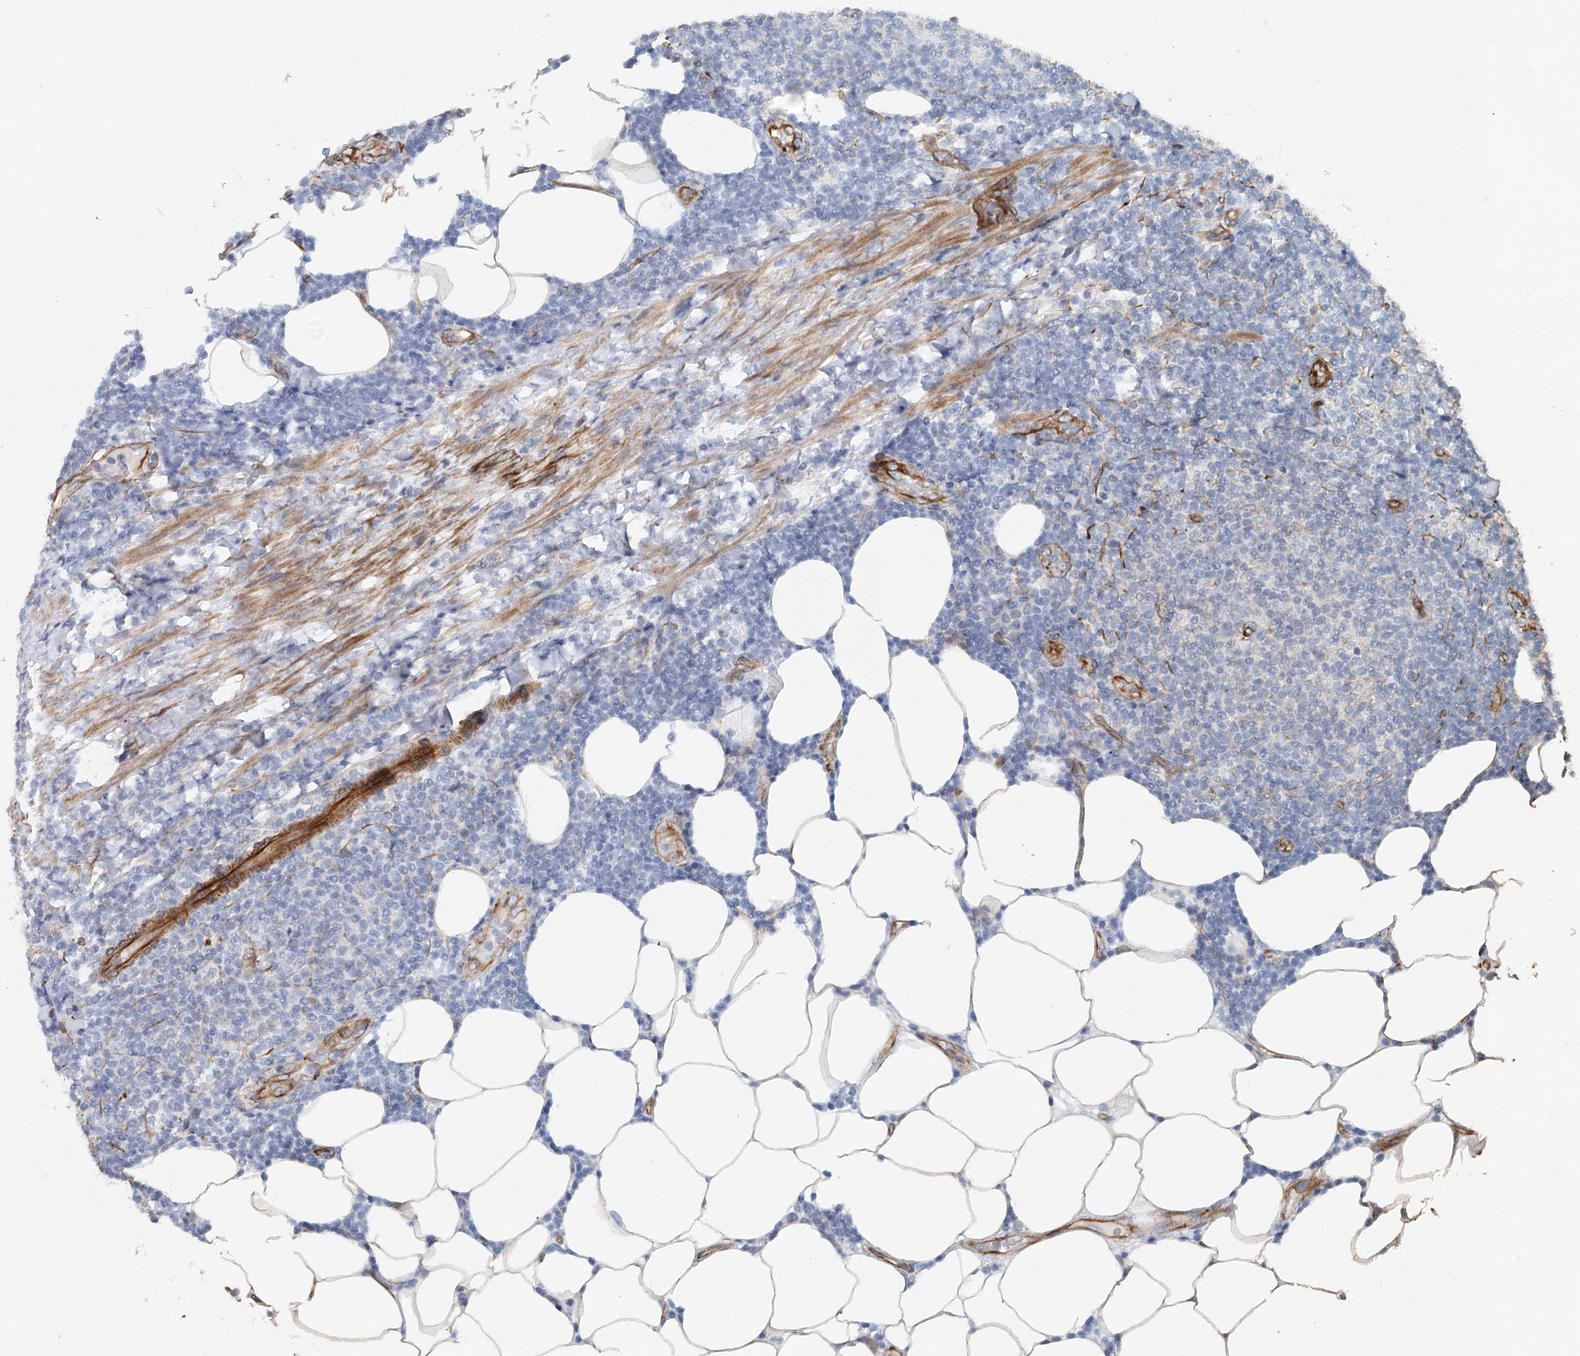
{"staining": {"intensity": "negative", "quantity": "none", "location": "none"}, "tissue": "lymphoma", "cell_type": "Tumor cells", "image_type": "cancer", "snomed": [{"axis": "morphology", "description": "Malignant lymphoma, non-Hodgkin's type, Low grade"}, {"axis": "topography", "description": "Lymph node"}], "caption": "This is a micrograph of immunohistochemistry staining of malignant lymphoma, non-Hodgkin's type (low-grade), which shows no positivity in tumor cells.", "gene": "SYNPO", "patient": {"sex": "male", "age": 66}}